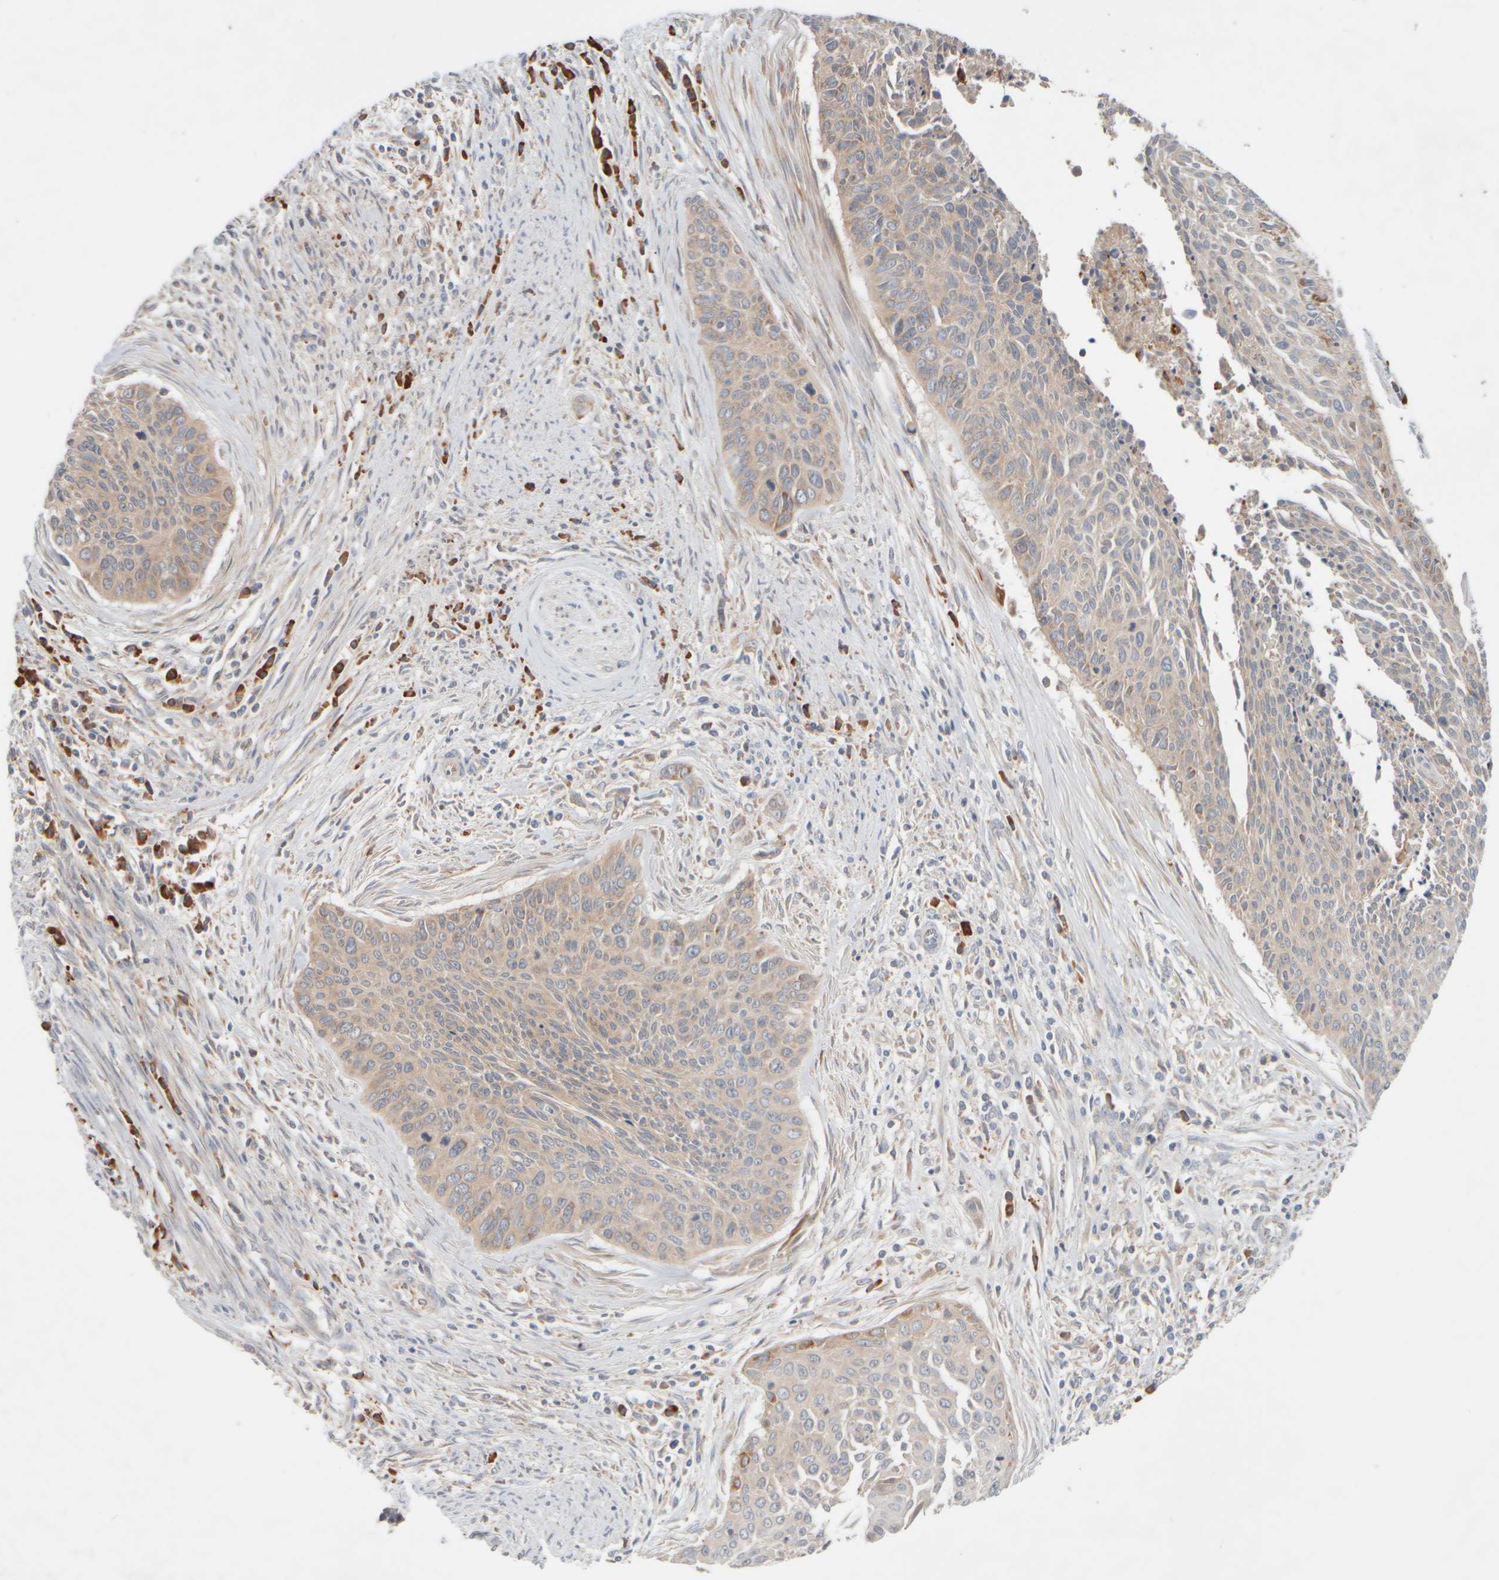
{"staining": {"intensity": "weak", "quantity": ">75%", "location": "cytoplasmic/membranous"}, "tissue": "cervical cancer", "cell_type": "Tumor cells", "image_type": "cancer", "snomed": [{"axis": "morphology", "description": "Squamous cell carcinoma, NOS"}, {"axis": "topography", "description": "Cervix"}], "caption": "An immunohistochemistry micrograph of neoplastic tissue is shown. Protein staining in brown highlights weak cytoplasmic/membranous positivity in cervical squamous cell carcinoma within tumor cells.", "gene": "EIF2B3", "patient": {"sex": "female", "age": 55}}